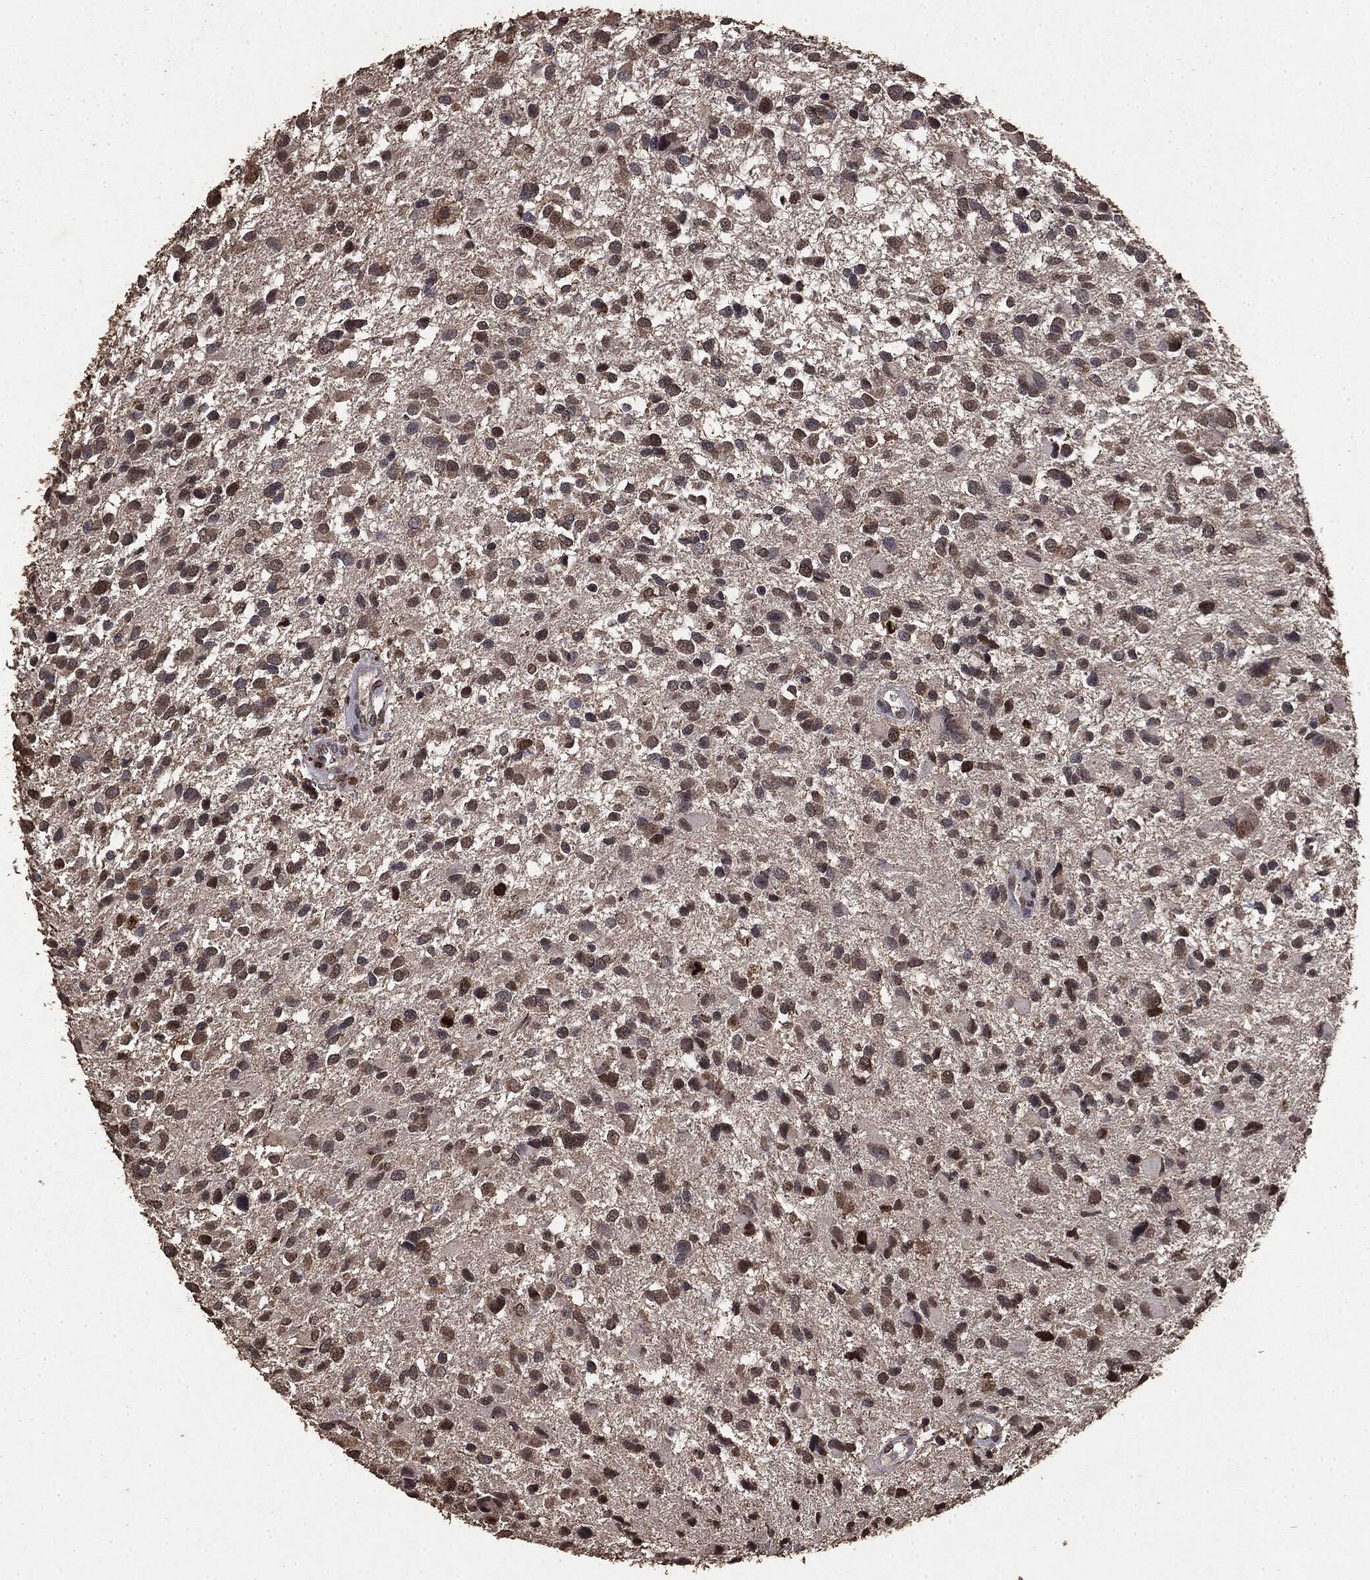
{"staining": {"intensity": "moderate", "quantity": "25%-75%", "location": "nuclear"}, "tissue": "glioma", "cell_type": "Tumor cells", "image_type": "cancer", "snomed": [{"axis": "morphology", "description": "Glioma, malignant, Low grade"}, {"axis": "topography", "description": "Brain"}], "caption": "This image shows malignant low-grade glioma stained with IHC to label a protein in brown. The nuclear of tumor cells show moderate positivity for the protein. Nuclei are counter-stained blue.", "gene": "RAD18", "patient": {"sex": "female", "age": 32}}